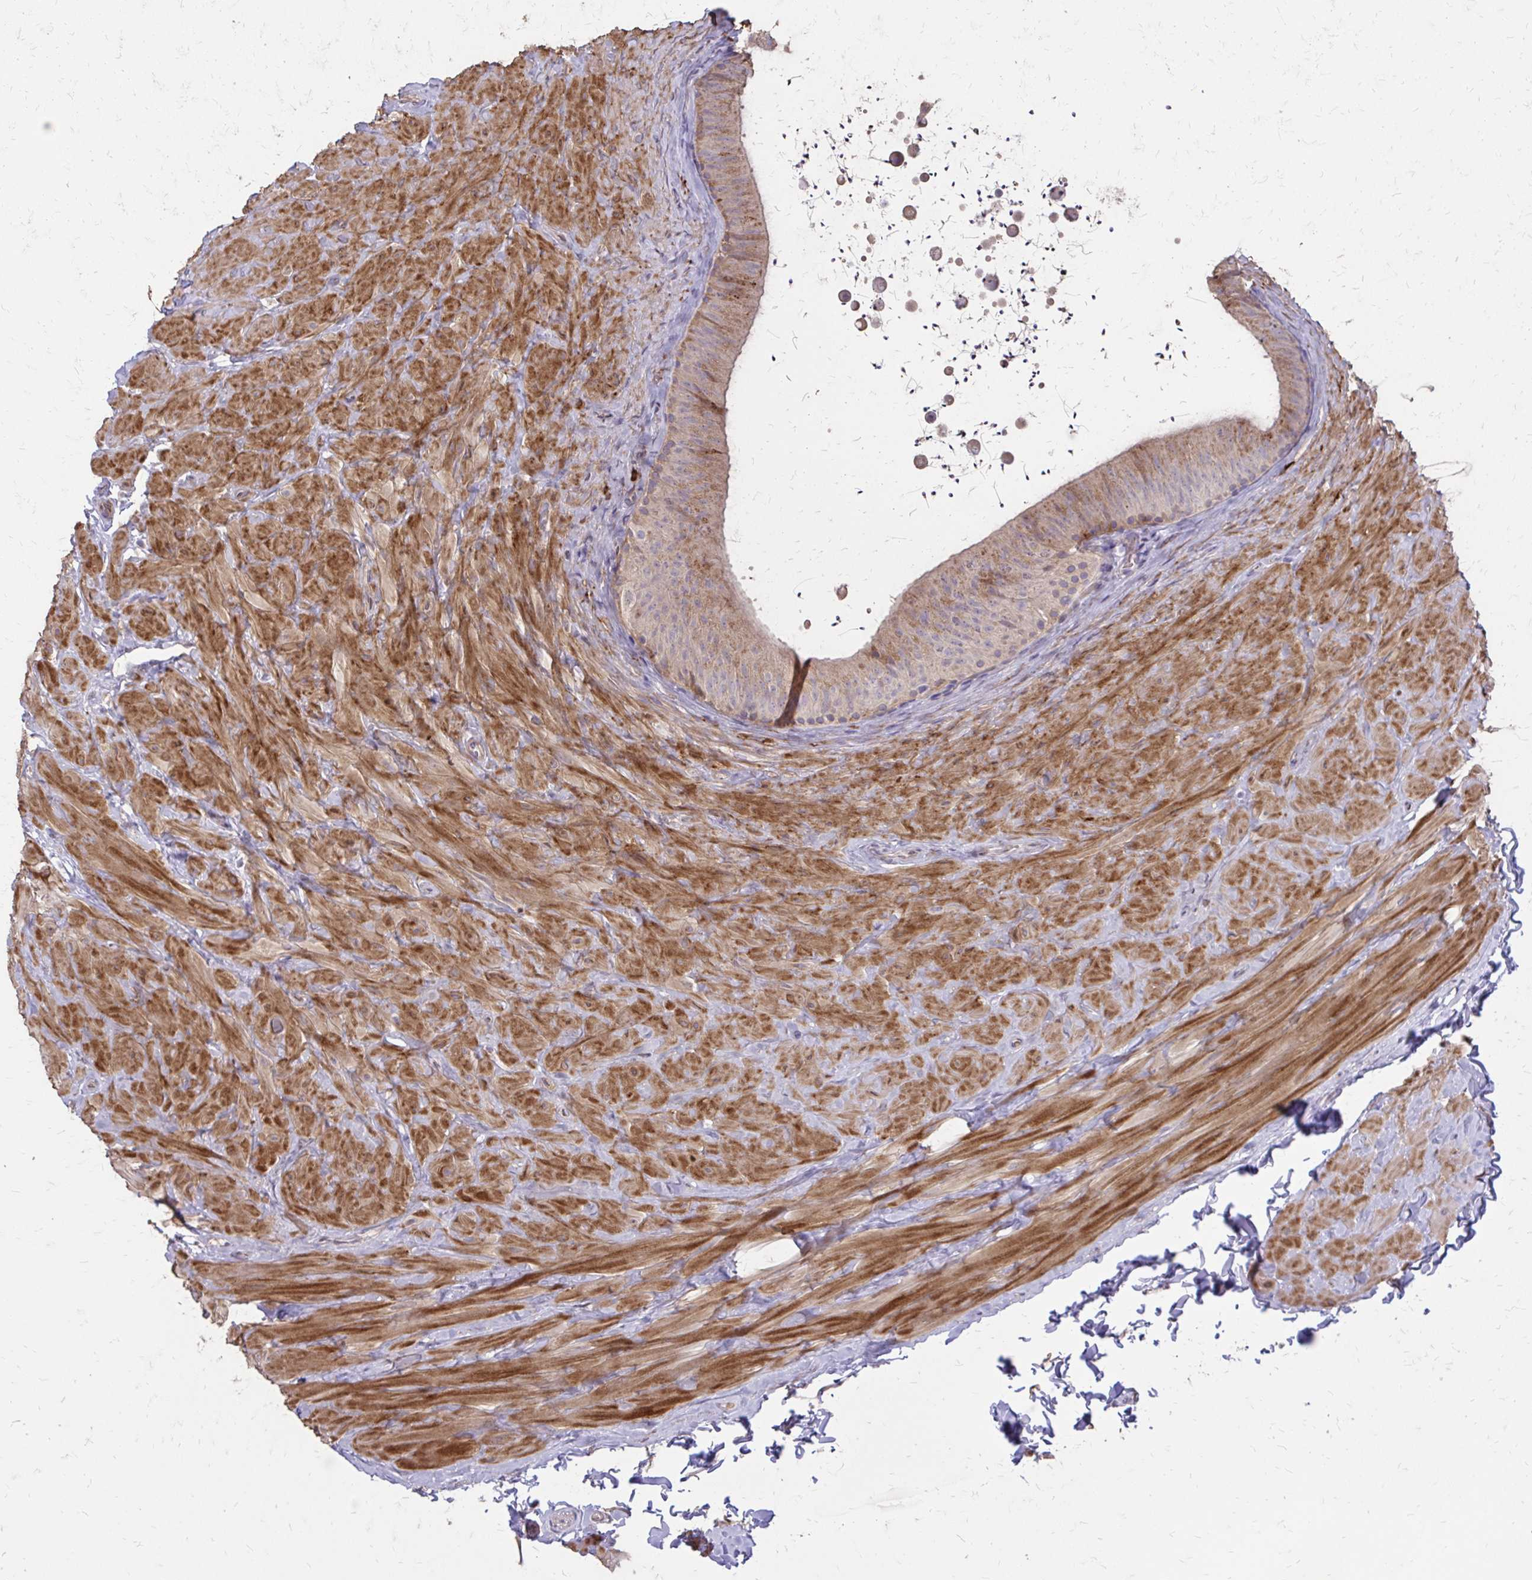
{"staining": {"intensity": "moderate", "quantity": ">75%", "location": "cytoplasmic/membranous"}, "tissue": "epididymis", "cell_type": "Glandular cells", "image_type": "normal", "snomed": [{"axis": "morphology", "description": "Normal tissue, NOS"}, {"axis": "topography", "description": "Epididymis, spermatic cord, NOS"}, {"axis": "topography", "description": "Epididymis"}], "caption": "The histopathology image displays staining of unremarkable epididymis, revealing moderate cytoplasmic/membranous protein positivity (brown color) within glandular cells.", "gene": "MYORG", "patient": {"sex": "male", "age": 31}}